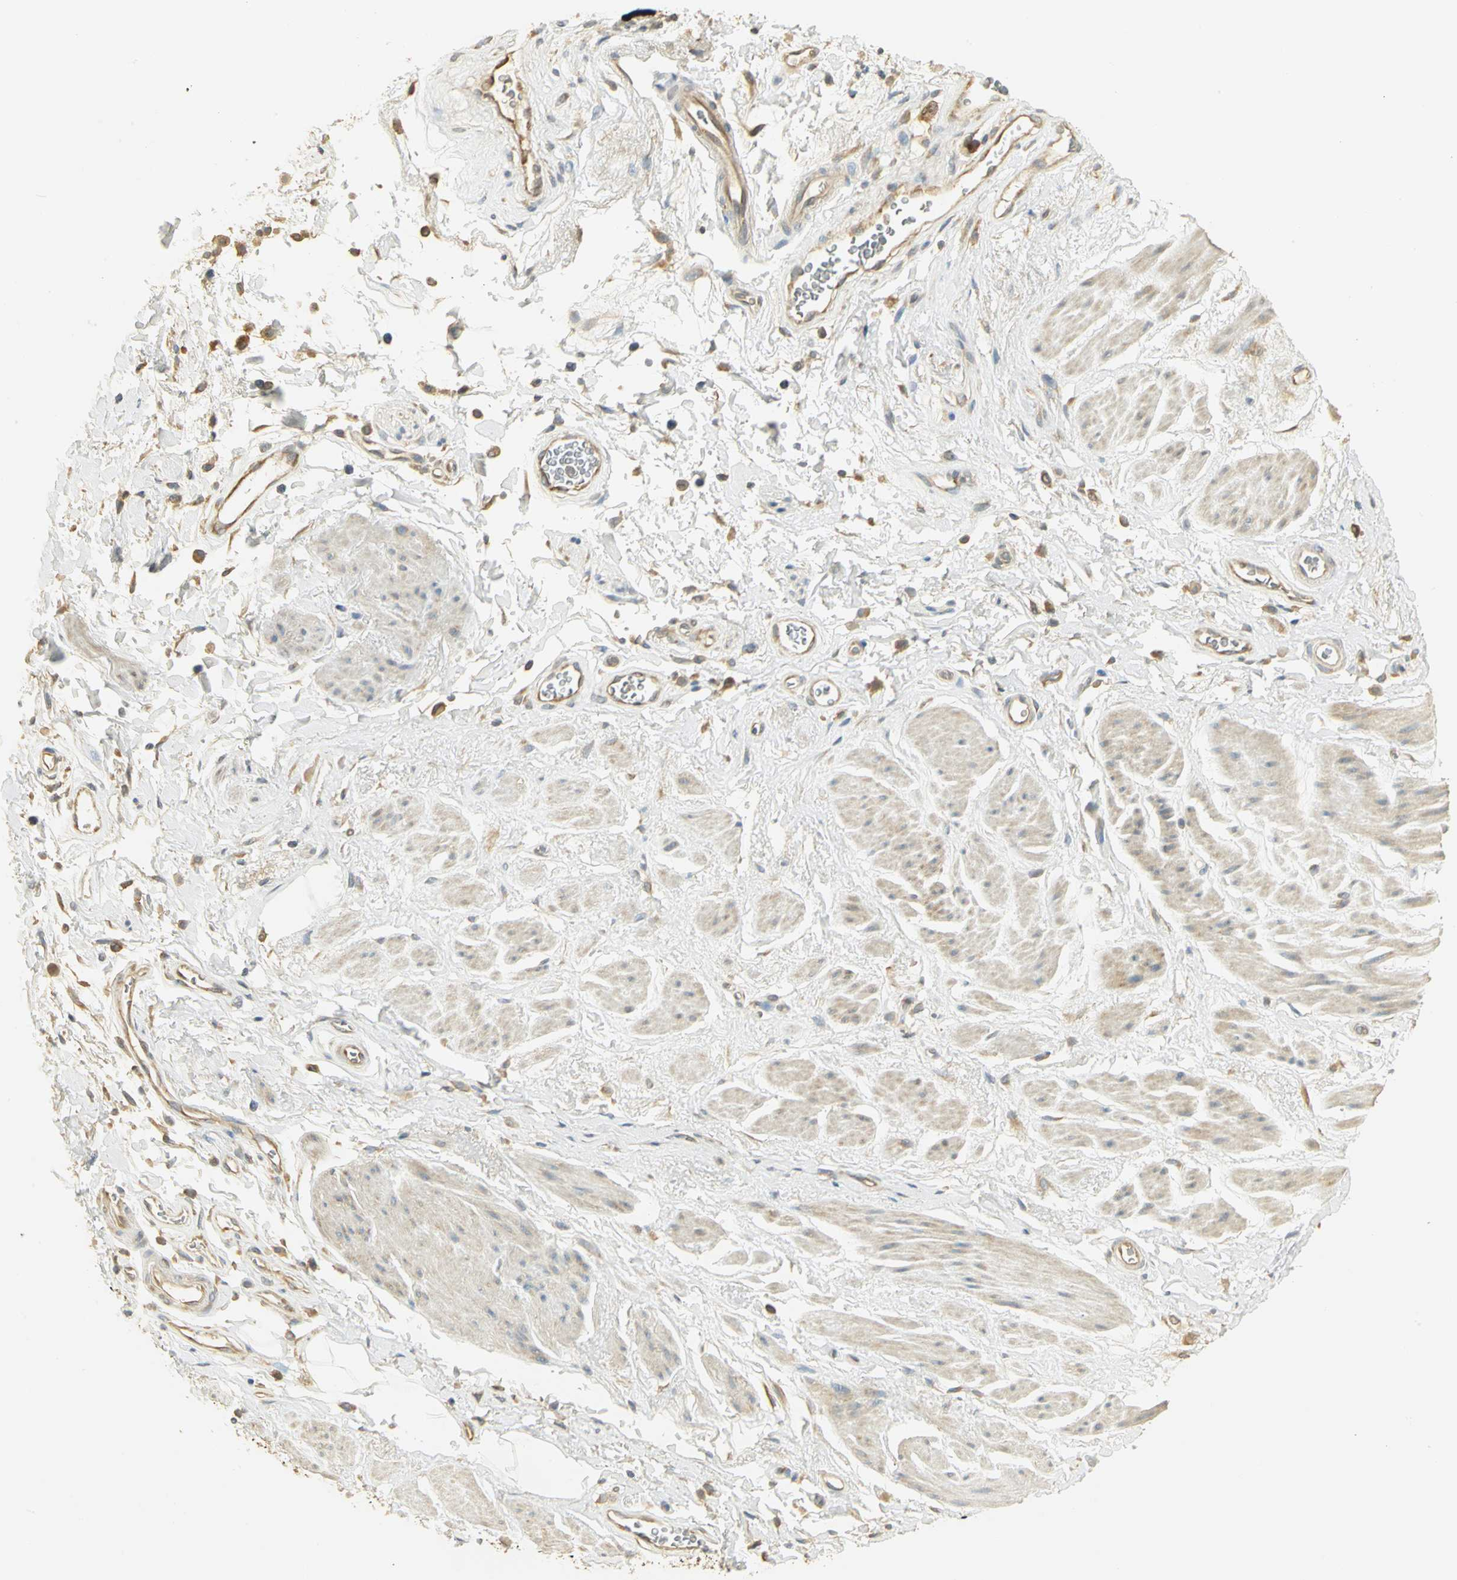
{"staining": {"intensity": "moderate", "quantity": ">75%", "location": "cytoplasmic/membranous"}, "tissue": "adipose tissue", "cell_type": "Adipocytes", "image_type": "normal", "snomed": [{"axis": "morphology", "description": "Normal tissue, NOS"}, {"axis": "topography", "description": "Soft tissue"}, {"axis": "topography", "description": "Peripheral nerve tissue"}], "caption": "An image of adipose tissue stained for a protein demonstrates moderate cytoplasmic/membranous brown staining in adipocytes.", "gene": "RARS1", "patient": {"sex": "female", "age": 71}}